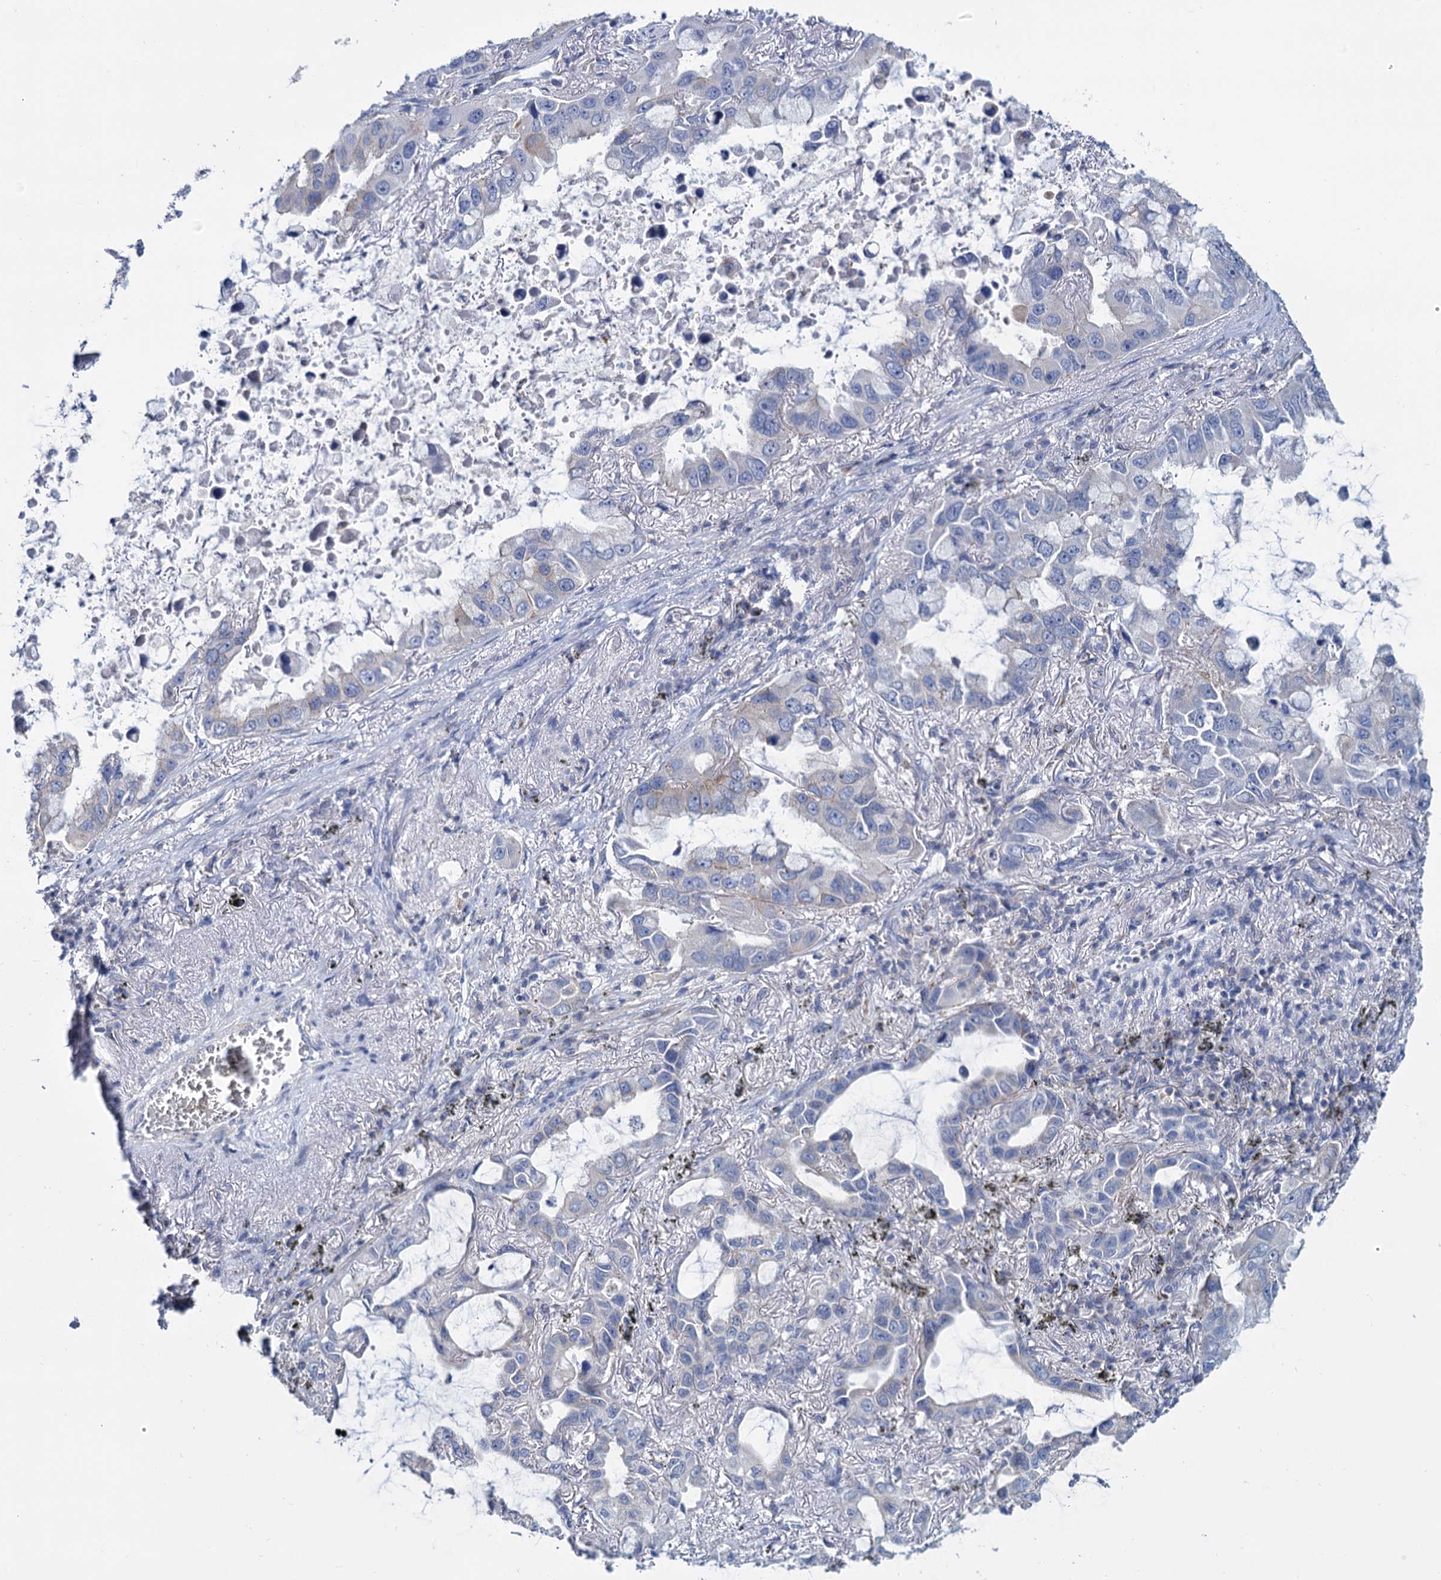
{"staining": {"intensity": "moderate", "quantity": "<25%", "location": "cytoplasmic/membranous"}, "tissue": "lung cancer", "cell_type": "Tumor cells", "image_type": "cancer", "snomed": [{"axis": "morphology", "description": "Adenocarcinoma, NOS"}, {"axis": "topography", "description": "Lung"}], "caption": "An IHC micrograph of neoplastic tissue is shown. Protein staining in brown highlights moderate cytoplasmic/membranous positivity in lung adenocarcinoma within tumor cells.", "gene": "LRCH4", "patient": {"sex": "male", "age": 64}}